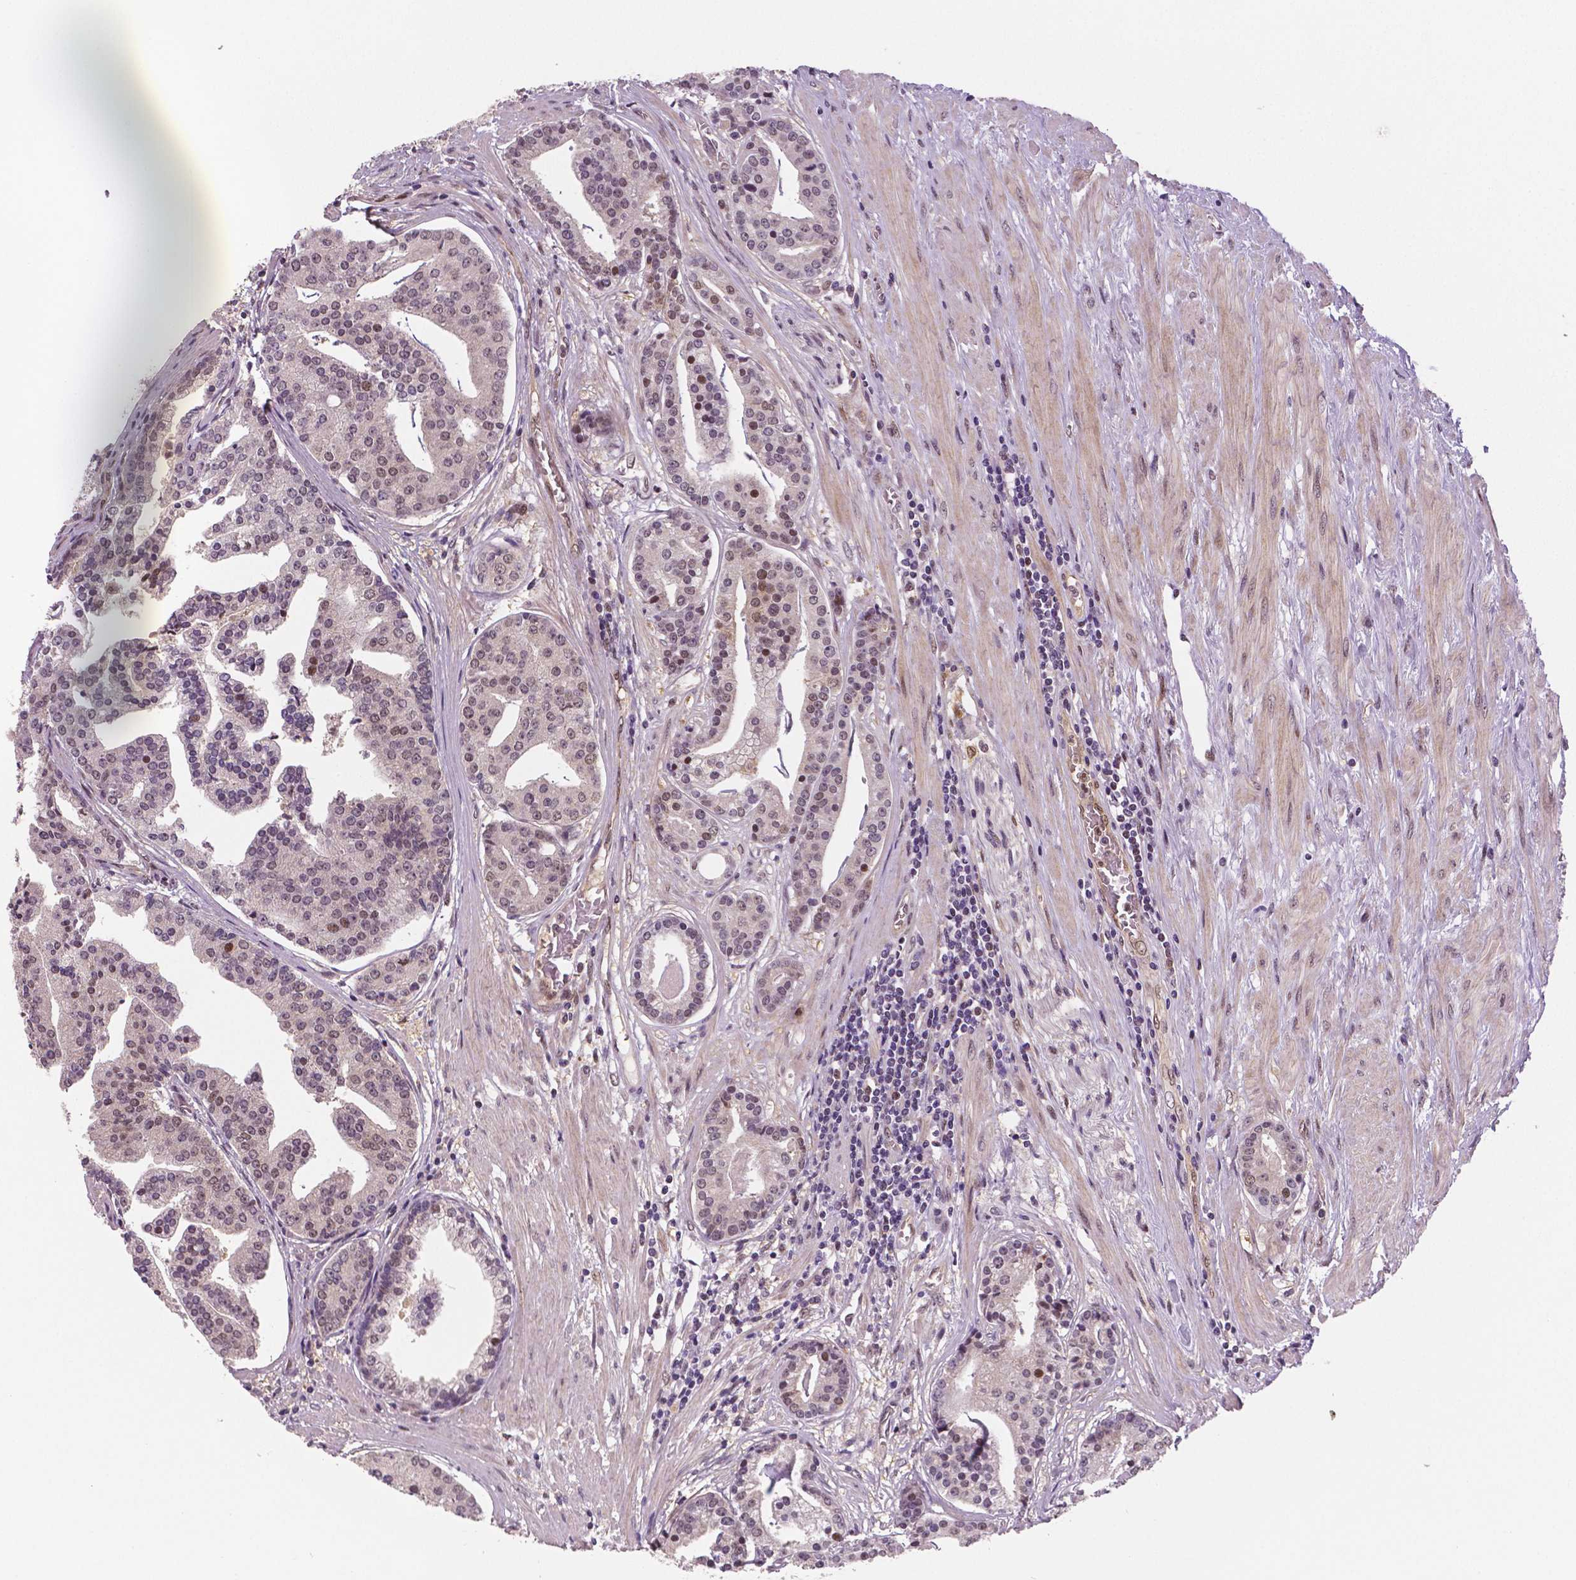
{"staining": {"intensity": "moderate", "quantity": "<25%", "location": "nuclear"}, "tissue": "prostate cancer", "cell_type": "Tumor cells", "image_type": "cancer", "snomed": [{"axis": "morphology", "description": "Adenocarcinoma, NOS"}, {"axis": "topography", "description": "Prostate and seminal vesicle, NOS"}, {"axis": "topography", "description": "Prostate"}], "caption": "The immunohistochemical stain labels moderate nuclear expression in tumor cells of prostate cancer tissue.", "gene": "STAT3", "patient": {"sex": "male", "age": 44}}